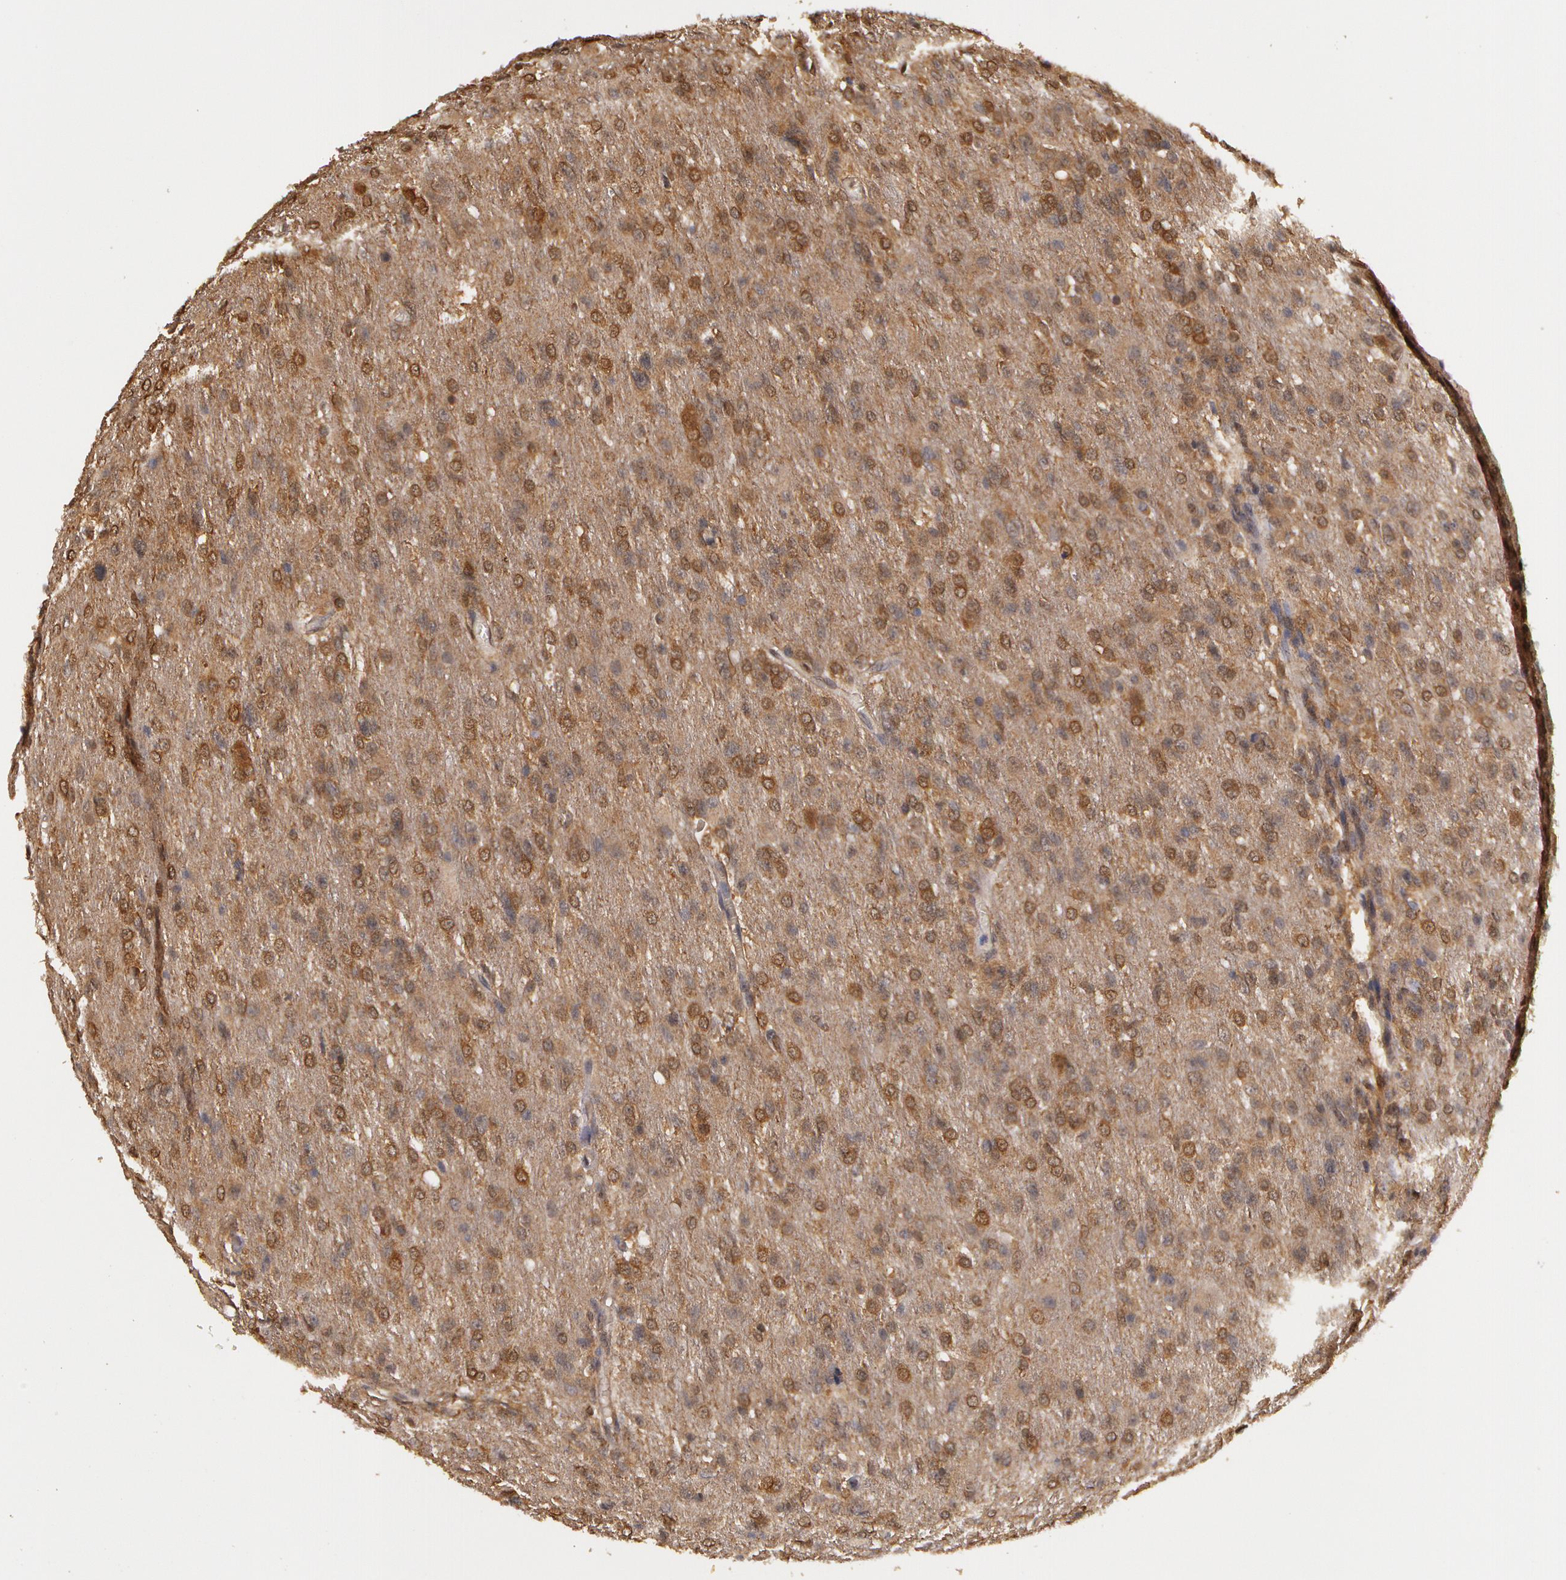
{"staining": {"intensity": "weak", "quantity": "25%-75%", "location": "cytoplasmic/membranous"}, "tissue": "glioma", "cell_type": "Tumor cells", "image_type": "cancer", "snomed": [{"axis": "morphology", "description": "Glioma, malignant, High grade"}, {"axis": "topography", "description": "Brain"}], "caption": "Immunohistochemistry (IHC) image of human malignant glioma (high-grade) stained for a protein (brown), which demonstrates low levels of weak cytoplasmic/membranous positivity in about 25%-75% of tumor cells.", "gene": "AHSA1", "patient": {"sex": "male", "age": 68}}